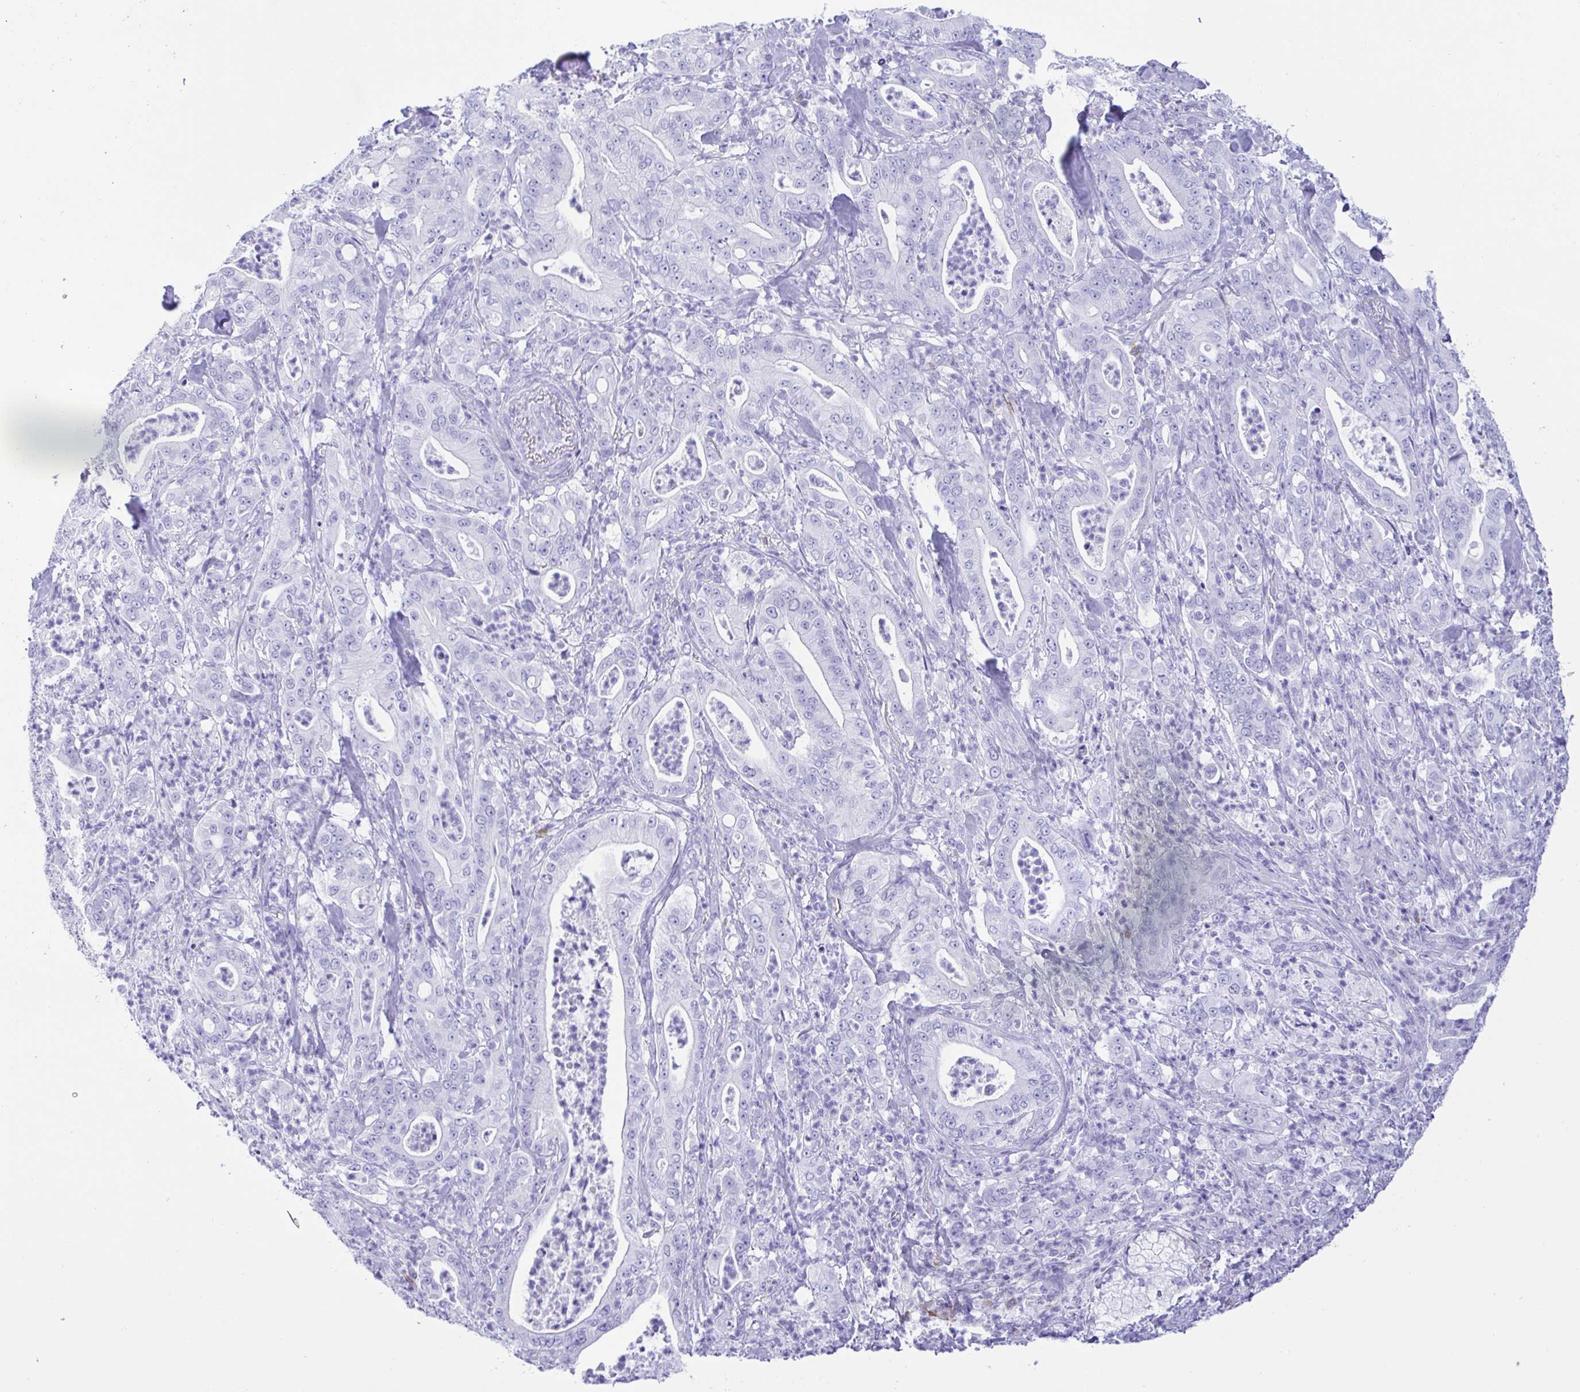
{"staining": {"intensity": "negative", "quantity": "none", "location": "none"}, "tissue": "pancreatic cancer", "cell_type": "Tumor cells", "image_type": "cancer", "snomed": [{"axis": "morphology", "description": "Adenocarcinoma, NOS"}, {"axis": "topography", "description": "Pancreas"}], "caption": "The immunohistochemistry (IHC) histopathology image has no significant staining in tumor cells of adenocarcinoma (pancreatic) tissue.", "gene": "CD5", "patient": {"sex": "male", "age": 71}}